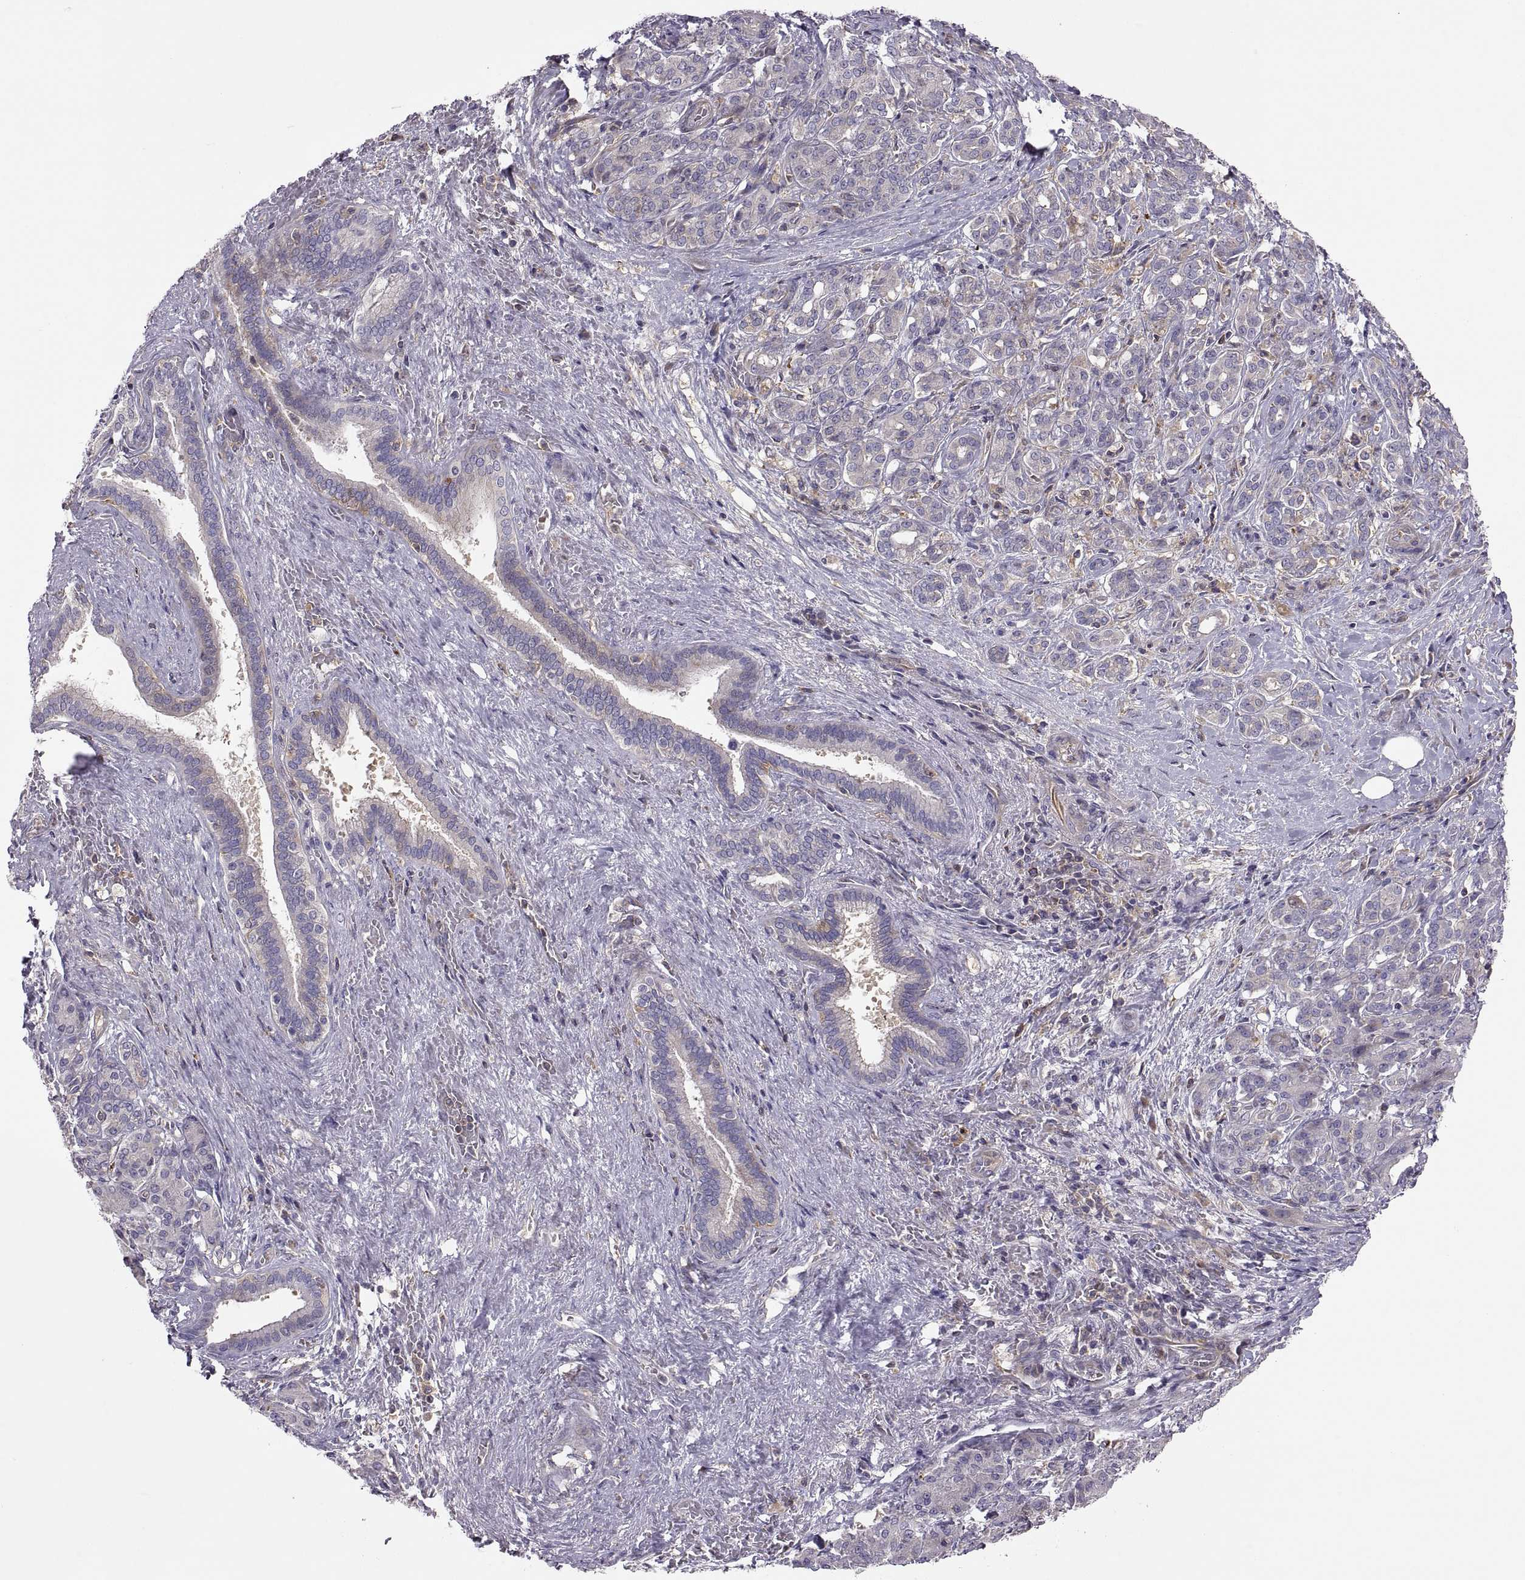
{"staining": {"intensity": "weak", "quantity": "<25%", "location": "cytoplasmic/membranous"}, "tissue": "pancreatic cancer", "cell_type": "Tumor cells", "image_type": "cancer", "snomed": [{"axis": "morphology", "description": "Normal tissue, NOS"}, {"axis": "morphology", "description": "Inflammation, NOS"}, {"axis": "morphology", "description": "Adenocarcinoma, NOS"}, {"axis": "topography", "description": "Pancreas"}], "caption": "Micrograph shows no significant protein expression in tumor cells of pancreatic cancer.", "gene": "SPATA32", "patient": {"sex": "male", "age": 57}}